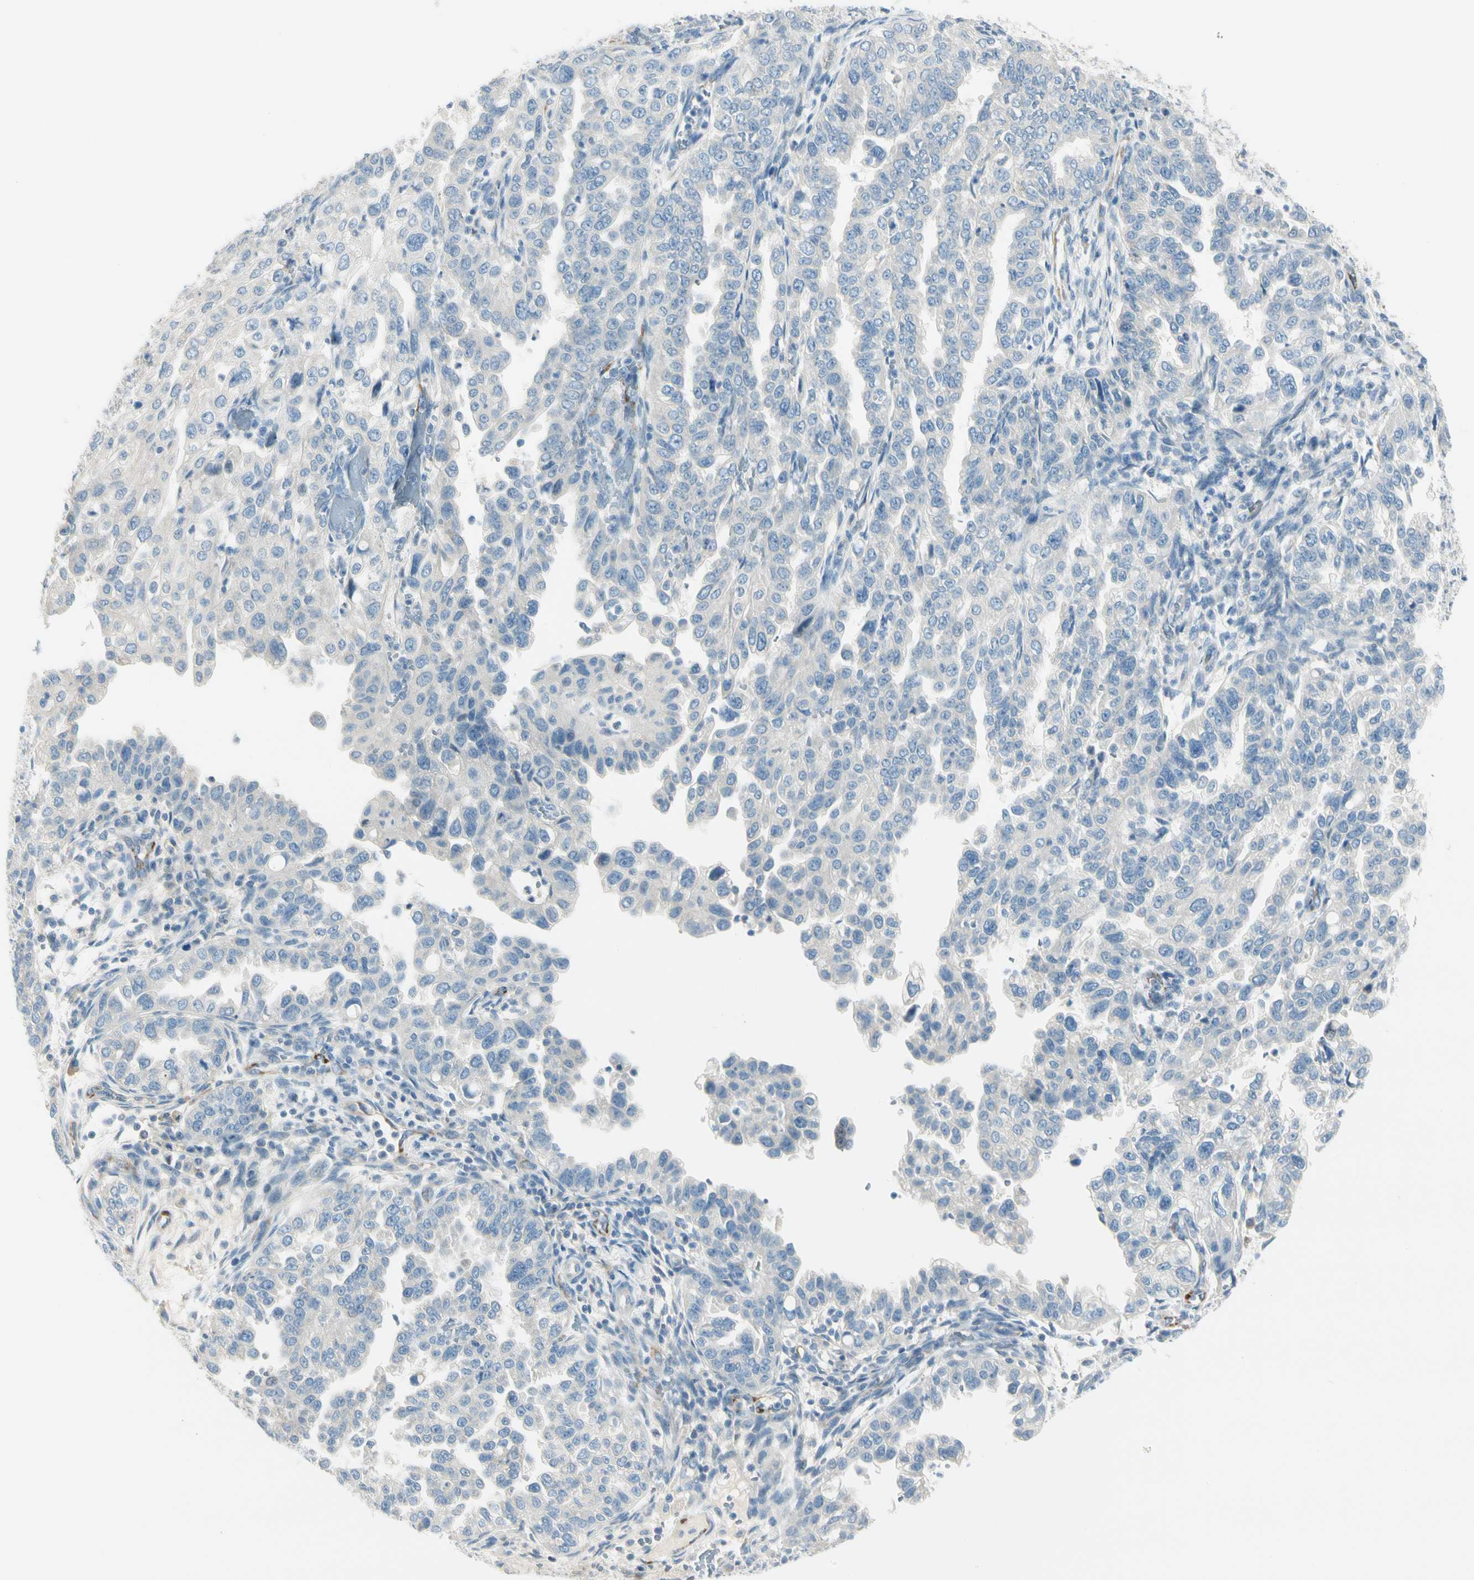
{"staining": {"intensity": "negative", "quantity": "none", "location": "none"}, "tissue": "endometrial cancer", "cell_type": "Tumor cells", "image_type": "cancer", "snomed": [{"axis": "morphology", "description": "Adenocarcinoma, NOS"}, {"axis": "topography", "description": "Endometrium"}], "caption": "Histopathology image shows no significant protein positivity in tumor cells of adenocarcinoma (endometrial). (DAB IHC with hematoxylin counter stain).", "gene": "SLC6A15", "patient": {"sex": "female", "age": 85}}